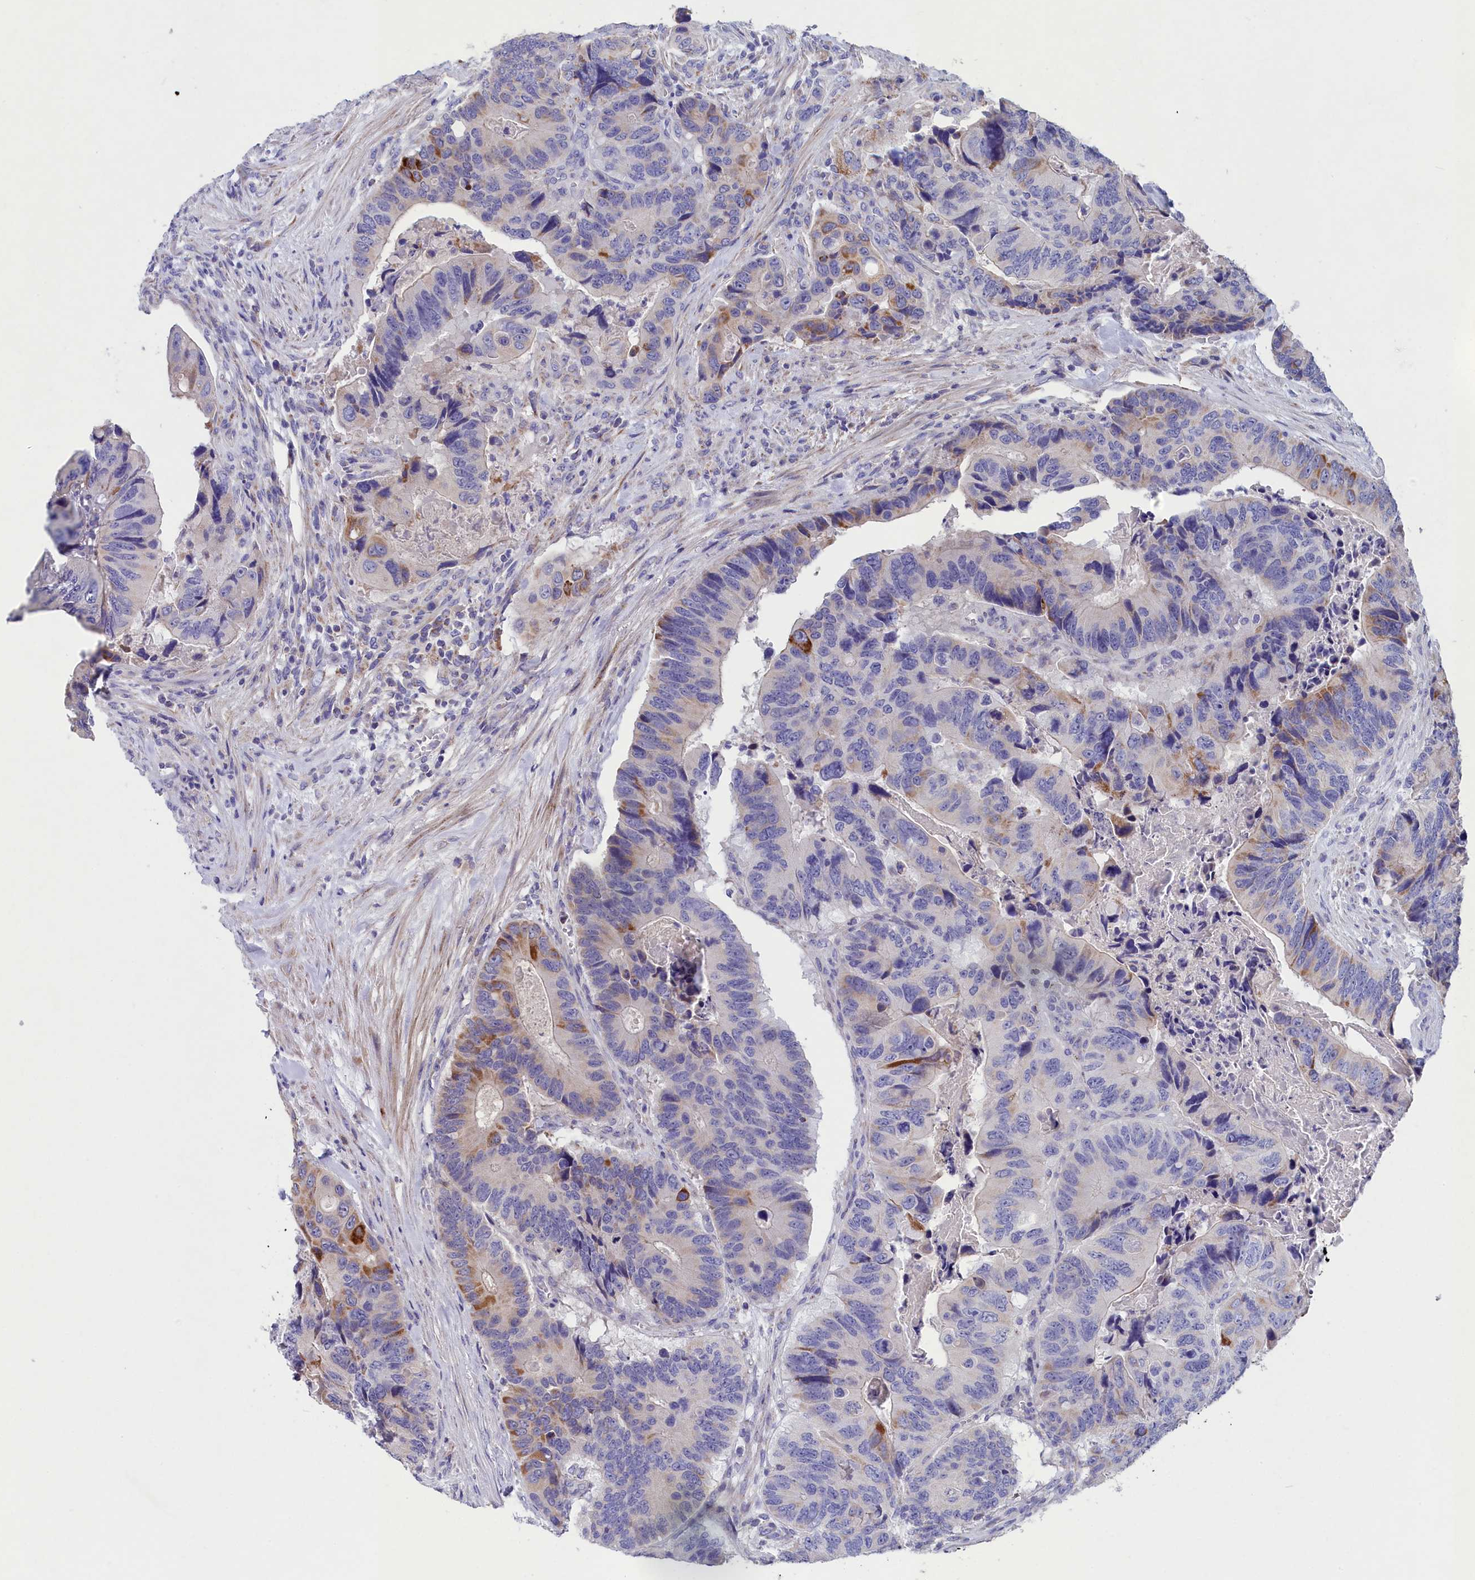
{"staining": {"intensity": "moderate", "quantity": "<25%", "location": "cytoplasmic/membranous"}, "tissue": "colorectal cancer", "cell_type": "Tumor cells", "image_type": "cancer", "snomed": [{"axis": "morphology", "description": "Adenocarcinoma, NOS"}, {"axis": "topography", "description": "Colon"}], "caption": "This photomicrograph exhibits IHC staining of colorectal adenocarcinoma, with low moderate cytoplasmic/membranous positivity in approximately <25% of tumor cells.", "gene": "PRDM12", "patient": {"sex": "male", "age": 84}}